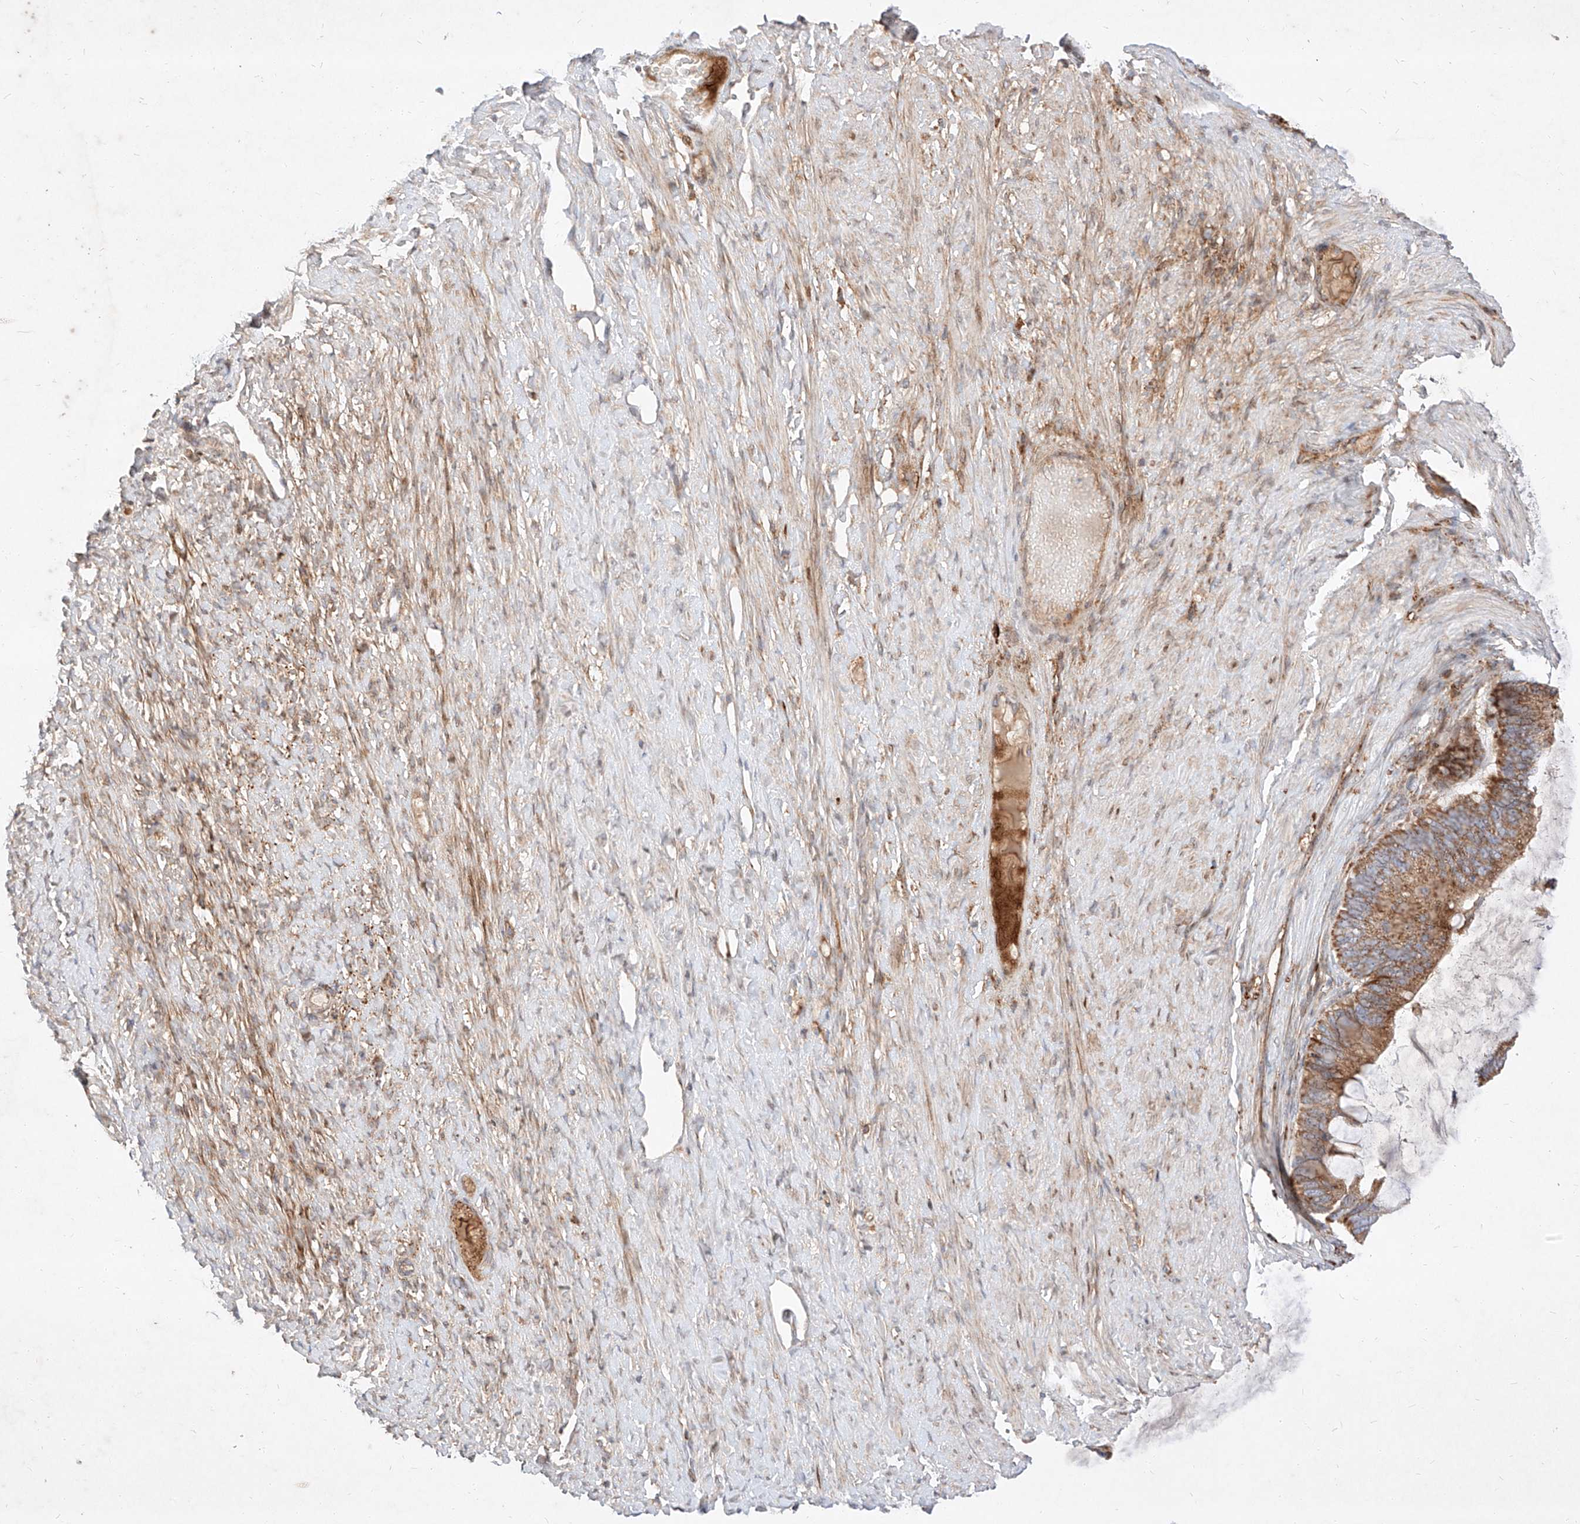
{"staining": {"intensity": "moderate", "quantity": ">75%", "location": "cytoplasmic/membranous"}, "tissue": "ovarian cancer", "cell_type": "Tumor cells", "image_type": "cancer", "snomed": [{"axis": "morphology", "description": "Cystadenocarcinoma, mucinous, NOS"}, {"axis": "topography", "description": "Ovary"}], "caption": "Human mucinous cystadenocarcinoma (ovarian) stained for a protein (brown) reveals moderate cytoplasmic/membranous positive positivity in about >75% of tumor cells.", "gene": "OSGEPL1", "patient": {"sex": "female", "age": 61}}